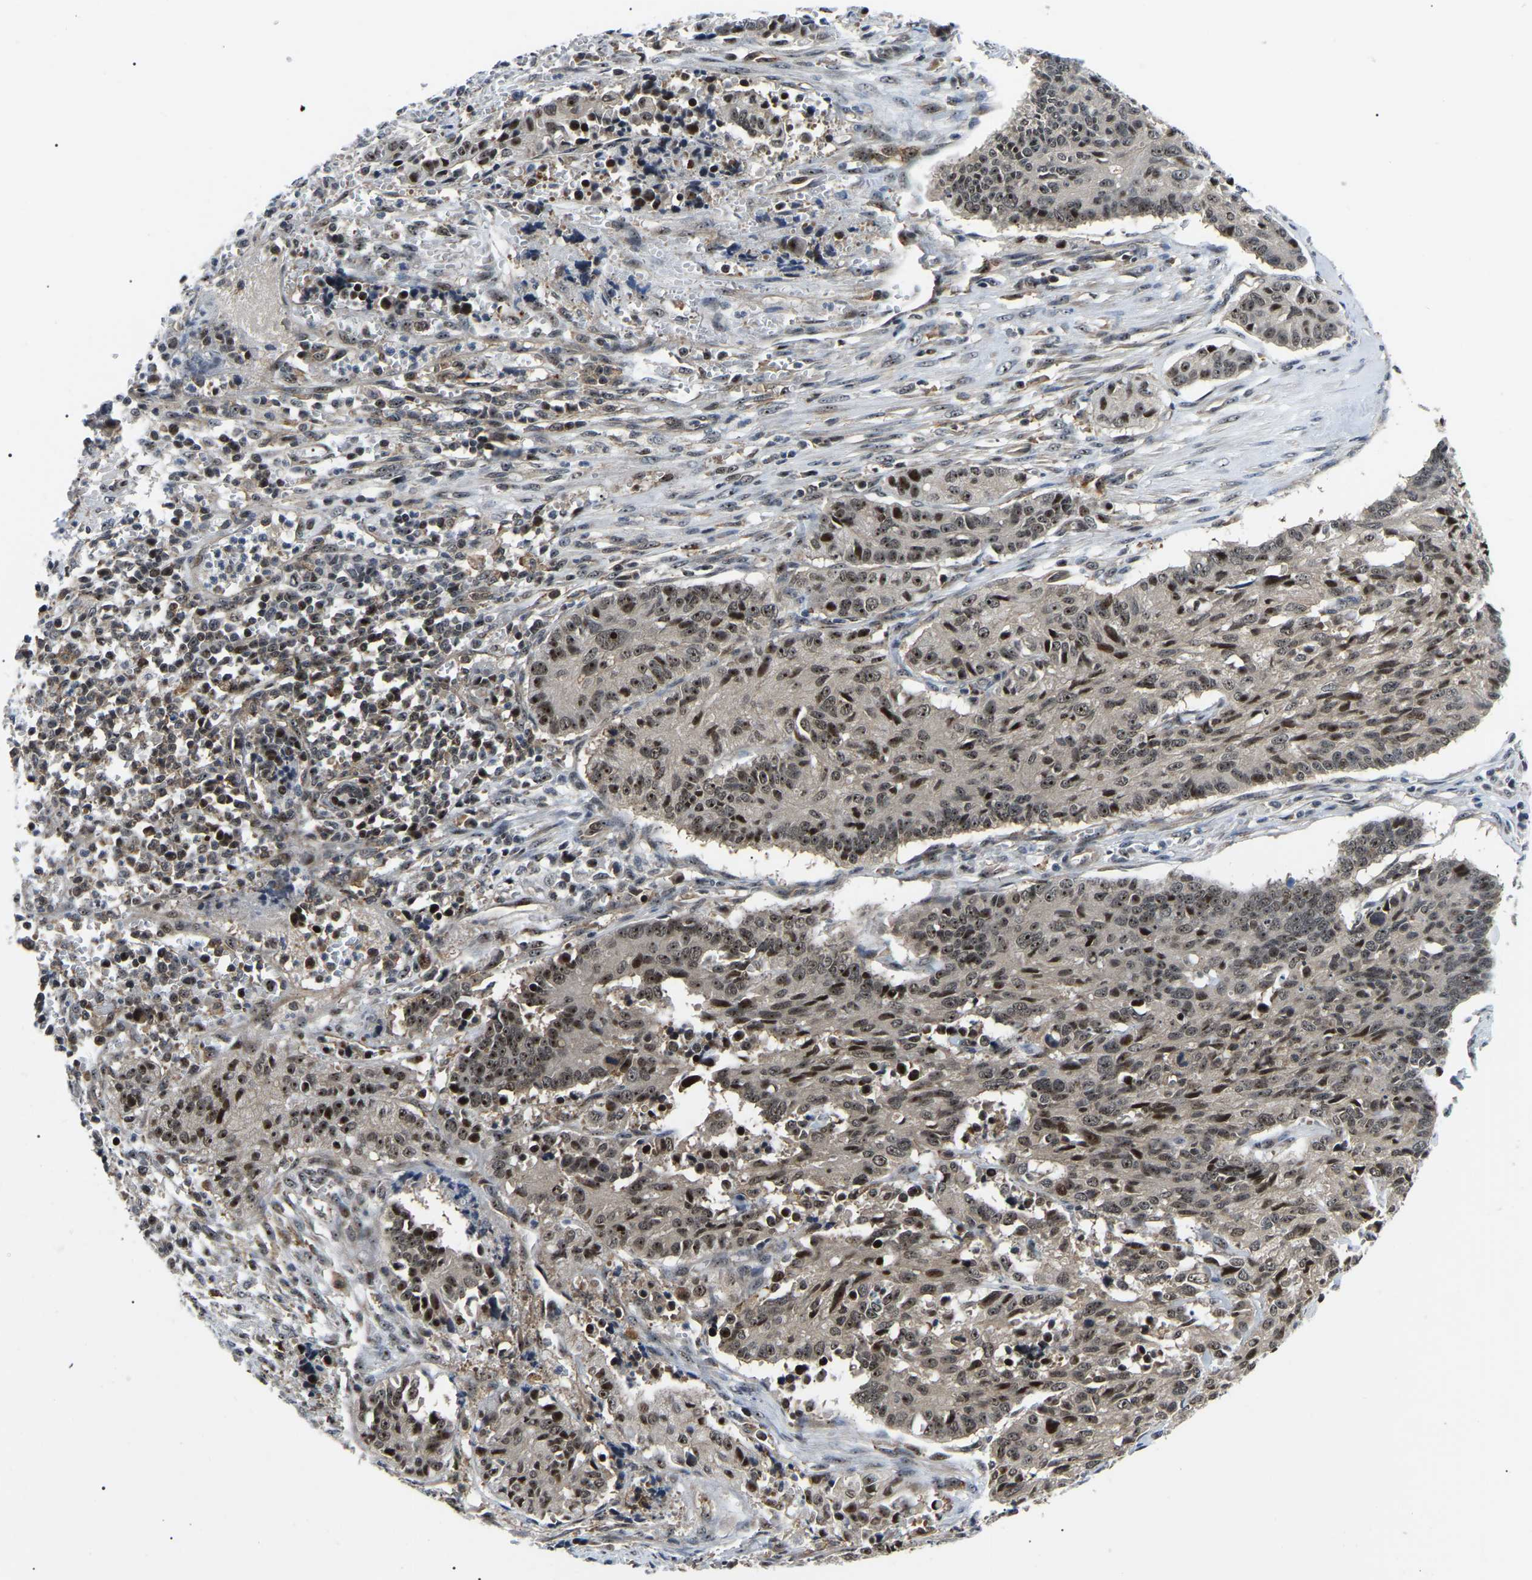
{"staining": {"intensity": "moderate", "quantity": ">75%", "location": "nuclear"}, "tissue": "cervical cancer", "cell_type": "Tumor cells", "image_type": "cancer", "snomed": [{"axis": "morphology", "description": "Squamous cell carcinoma, NOS"}, {"axis": "topography", "description": "Cervix"}], "caption": "Tumor cells show medium levels of moderate nuclear expression in approximately >75% of cells in human cervical cancer (squamous cell carcinoma). (brown staining indicates protein expression, while blue staining denotes nuclei).", "gene": "RRP1B", "patient": {"sex": "female", "age": 35}}